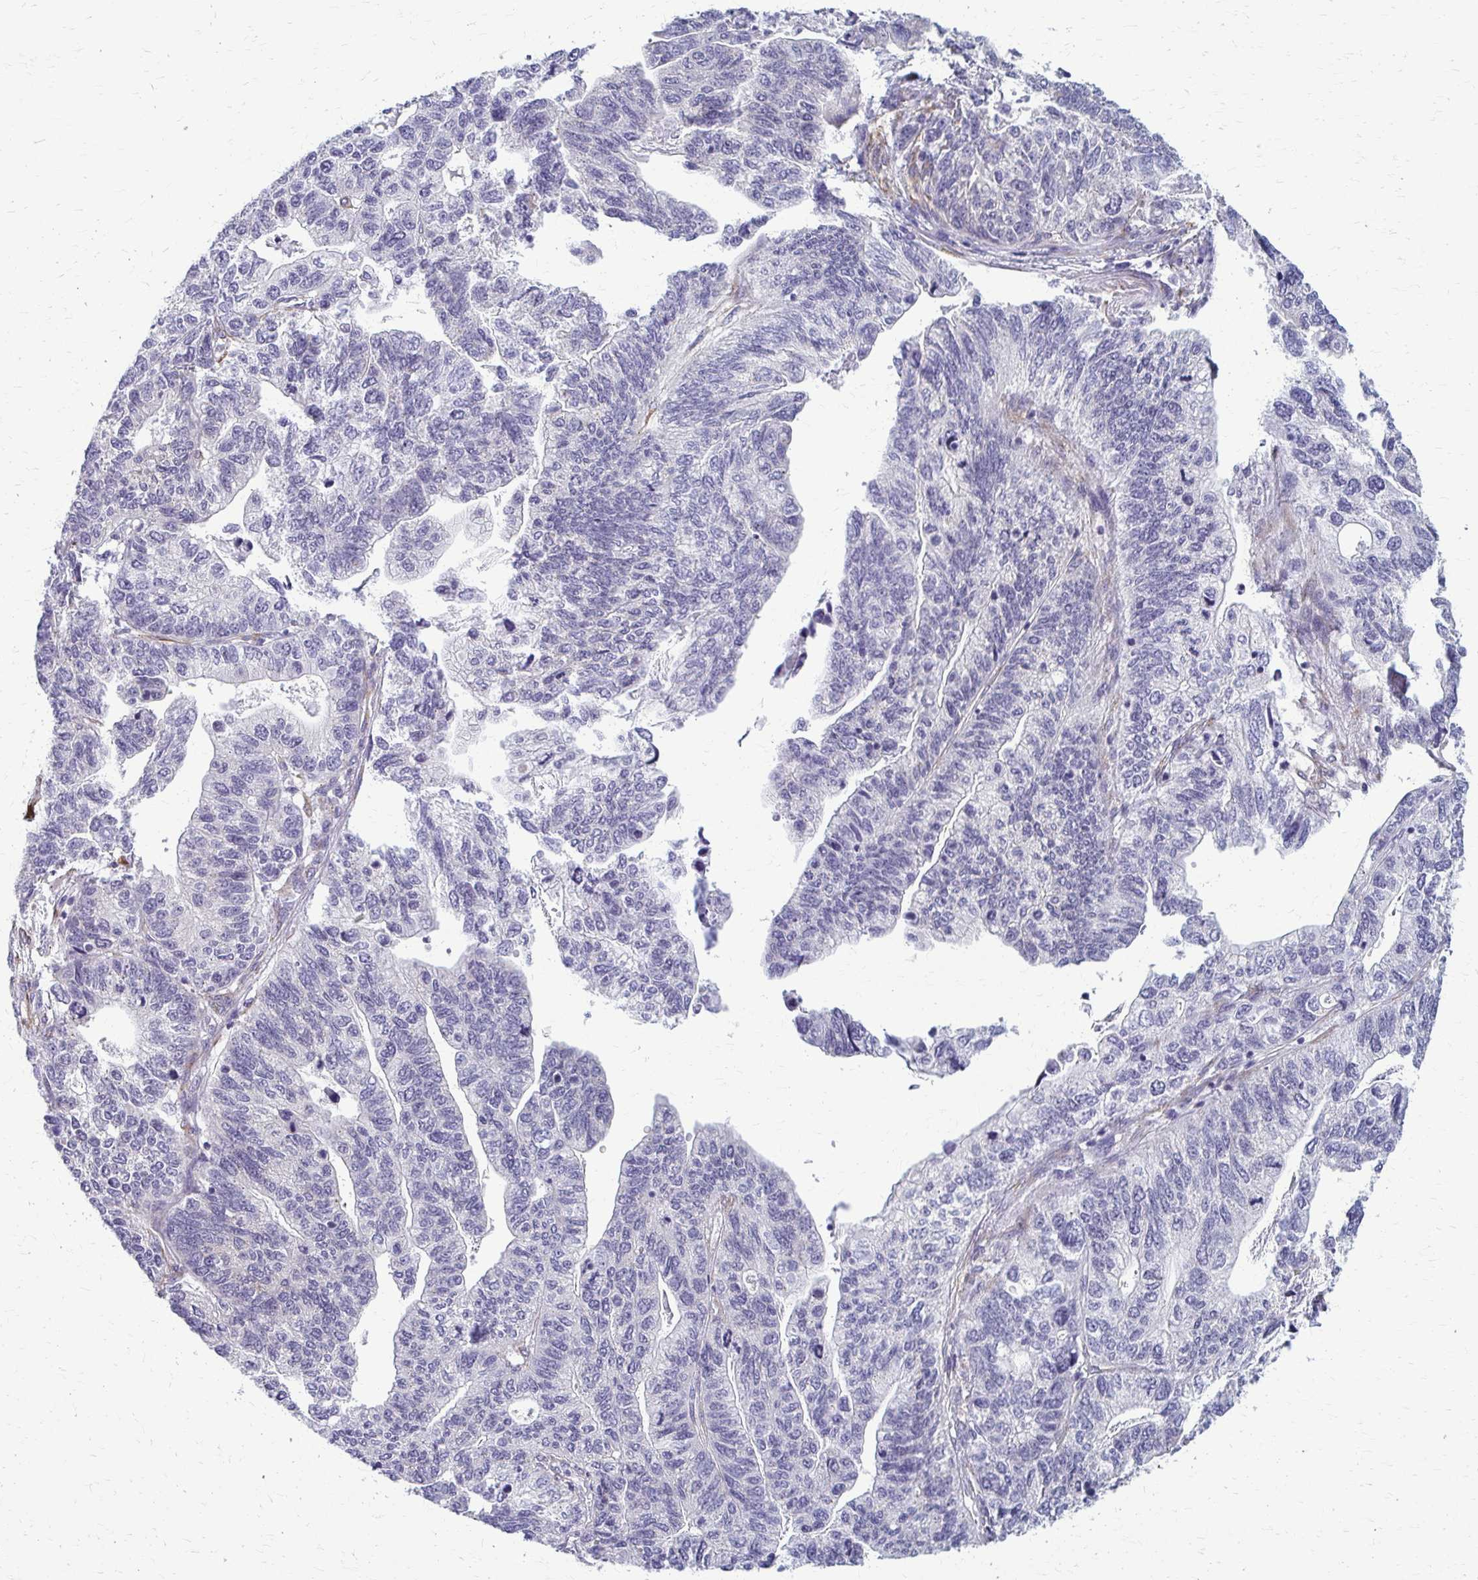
{"staining": {"intensity": "negative", "quantity": "none", "location": "none"}, "tissue": "stomach cancer", "cell_type": "Tumor cells", "image_type": "cancer", "snomed": [{"axis": "morphology", "description": "Adenocarcinoma, NOS"}, {"axis": "topography", "description": "Stomach, upper"}], "caption": "Micrograph shows no protein positivity in tumor cells of adenocarcinoma (stomach) tissue. The staining was performed using DAB to visualize the protein expression in brown, while the nuclei were stained in blue with hematoxylin (Magnification: 20x).", "gene": "DEPP1", "patient": {"sex": "female", "age": 67}}